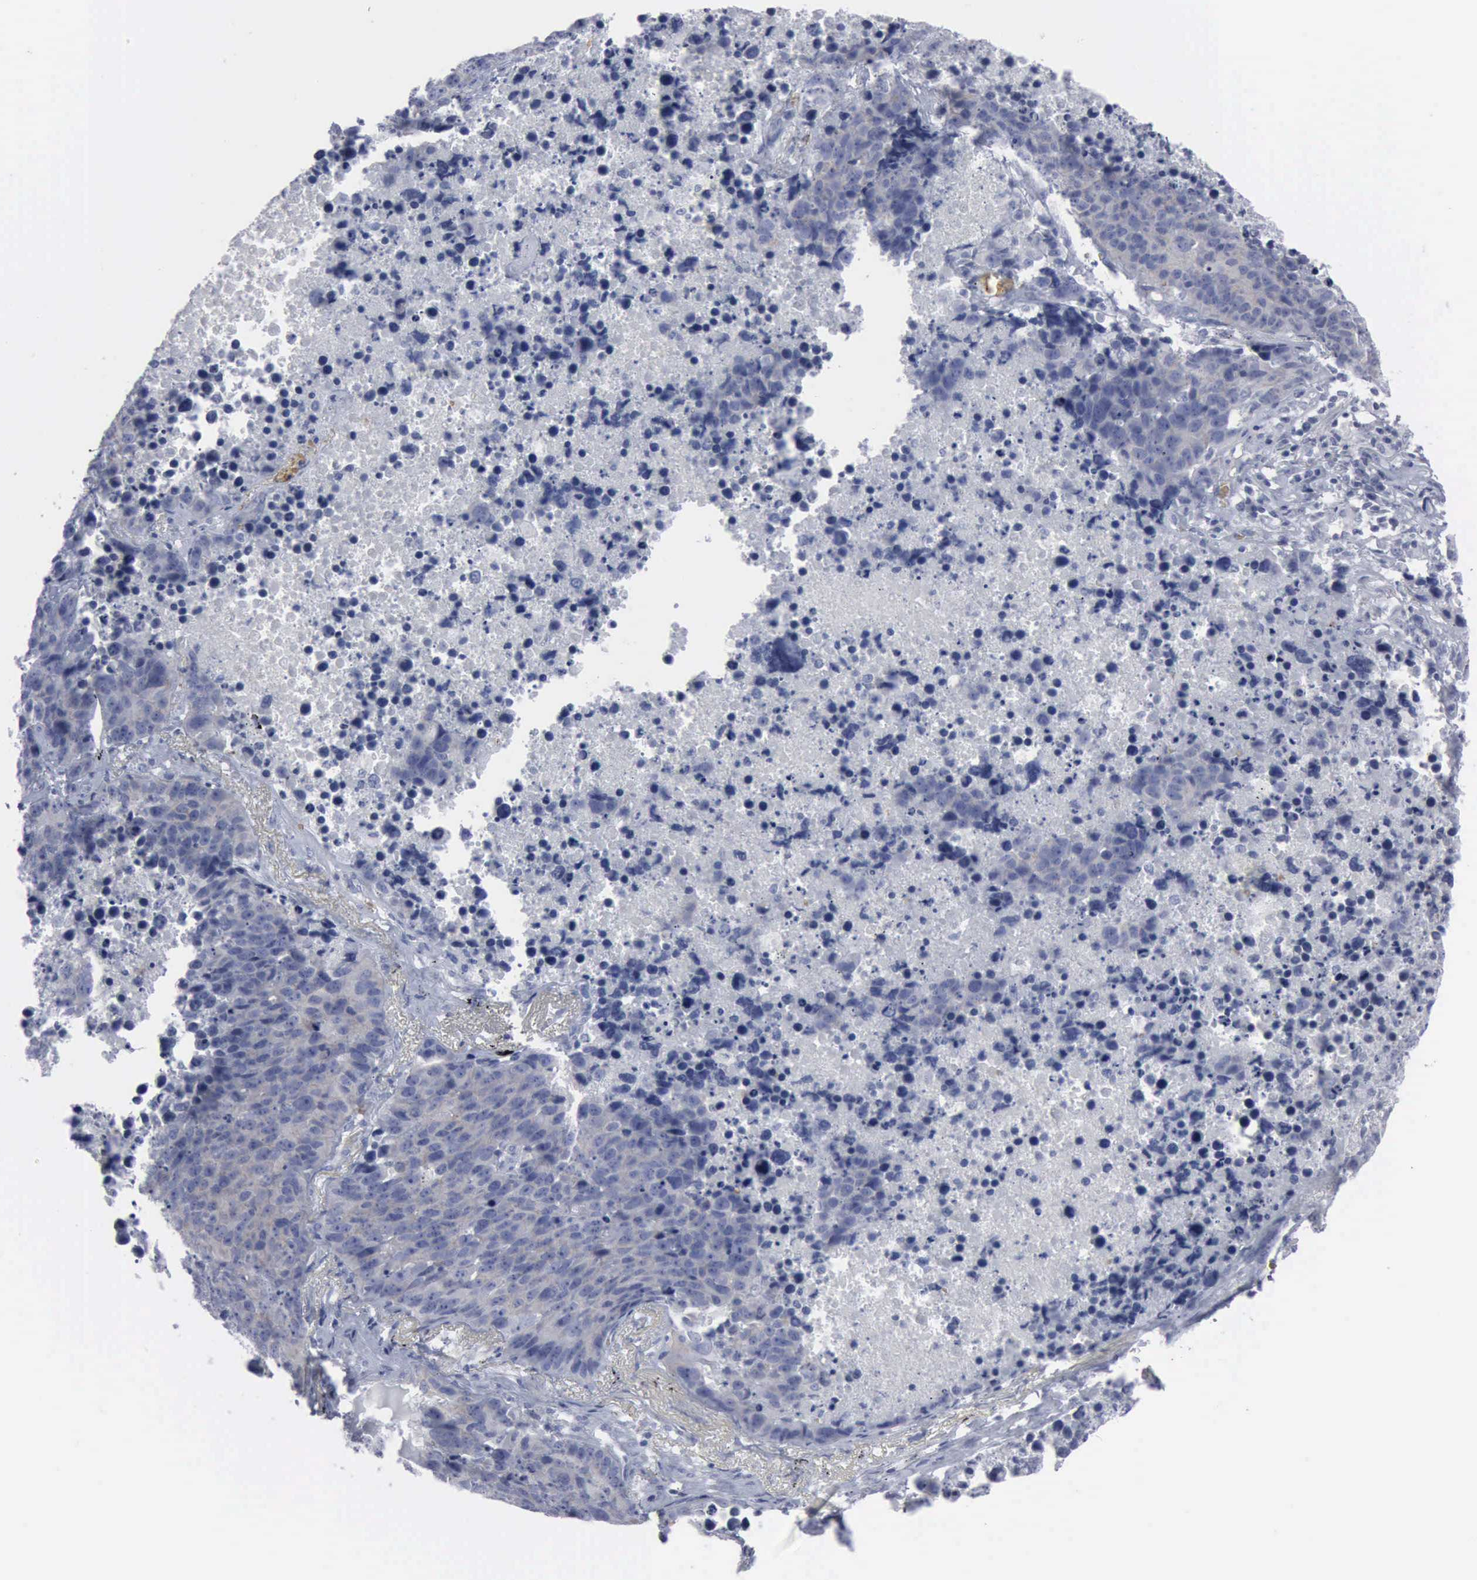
{"staining": {"intensity": "weak", "quantity": "25%-75%", "location": "cytoplasmic/membranous"}, "tissue": "lung cancer", "cell_type": "Tumor cells", "image_type": "cancer", "snomed": [{"axis": "morphology", "description": "Carcinoid, malignant, NOS"}, {"axis": "topography", "description": "Lung"}], "caption": "Immunohistochemical staining of human lung cancer demonstrates weak cytoplasmic/membranous protein expression in approximately 25%-75% of tumor cells. (Stains: DAB (3,3'-diaminobenzidine) in brown, nuclei in blue, Microscopy: brightfield microscopy at high magnification).", "gene": "TGFB1", "patient": {"sex": "male", "age": 60}}